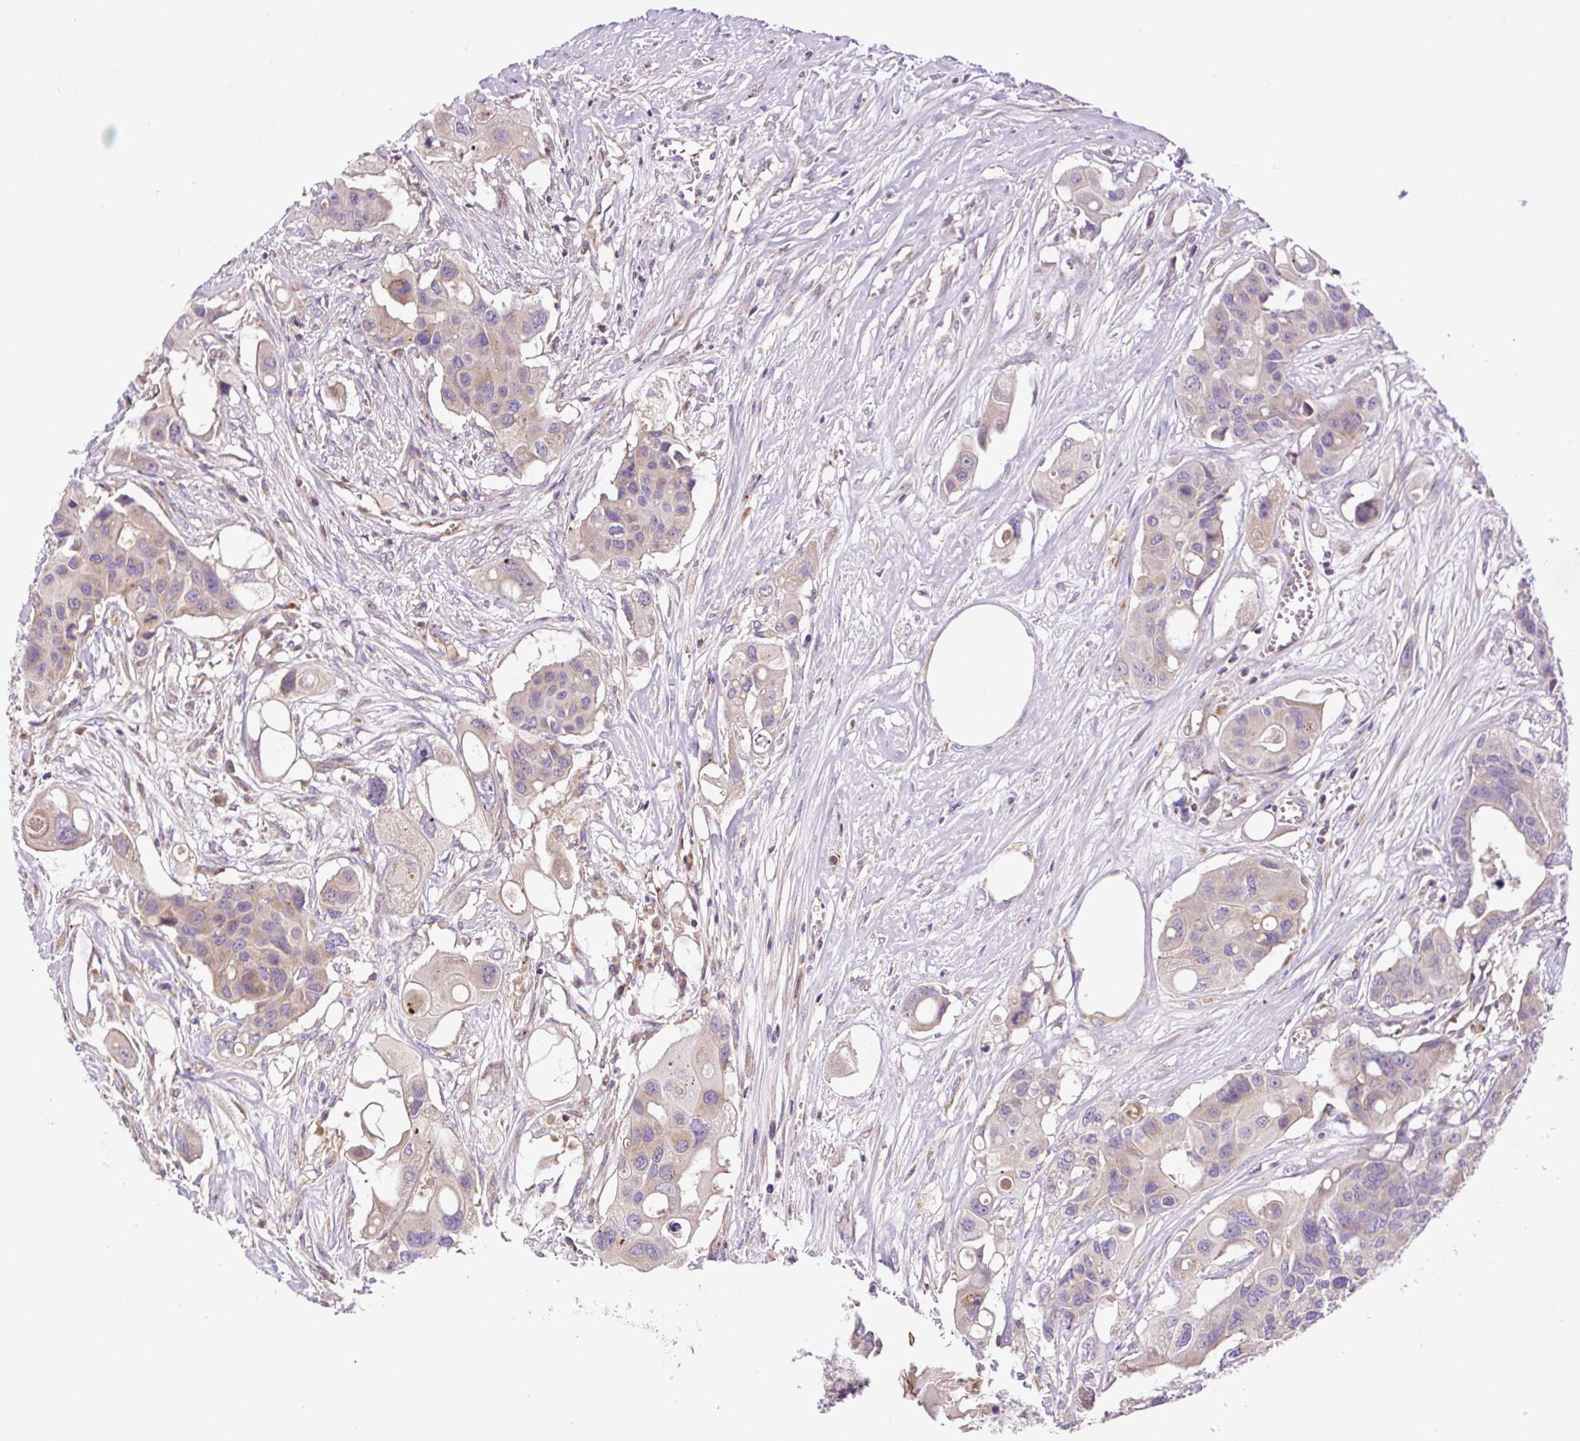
{"staining": {"intensity": "weak", "quantity": "<25%", "location": "cytoplasmic/membranous"}, "tissue": "colorectal cancer", "cell_type": "Tumor cells", "image_type": "cancer", "snomed": [{"axis": "morphology", "description": "Adenocarcinoma, NOS"}, {"axis": "topography", "description": "Colon"}], "caption": "This is a histopathology image of immunohistochemistry staining of colorectal adenocarcinoma, which shows no expression in tumor cells.", "gene": "ZNF547", "patient": {"sex": "male", "age": 77}}